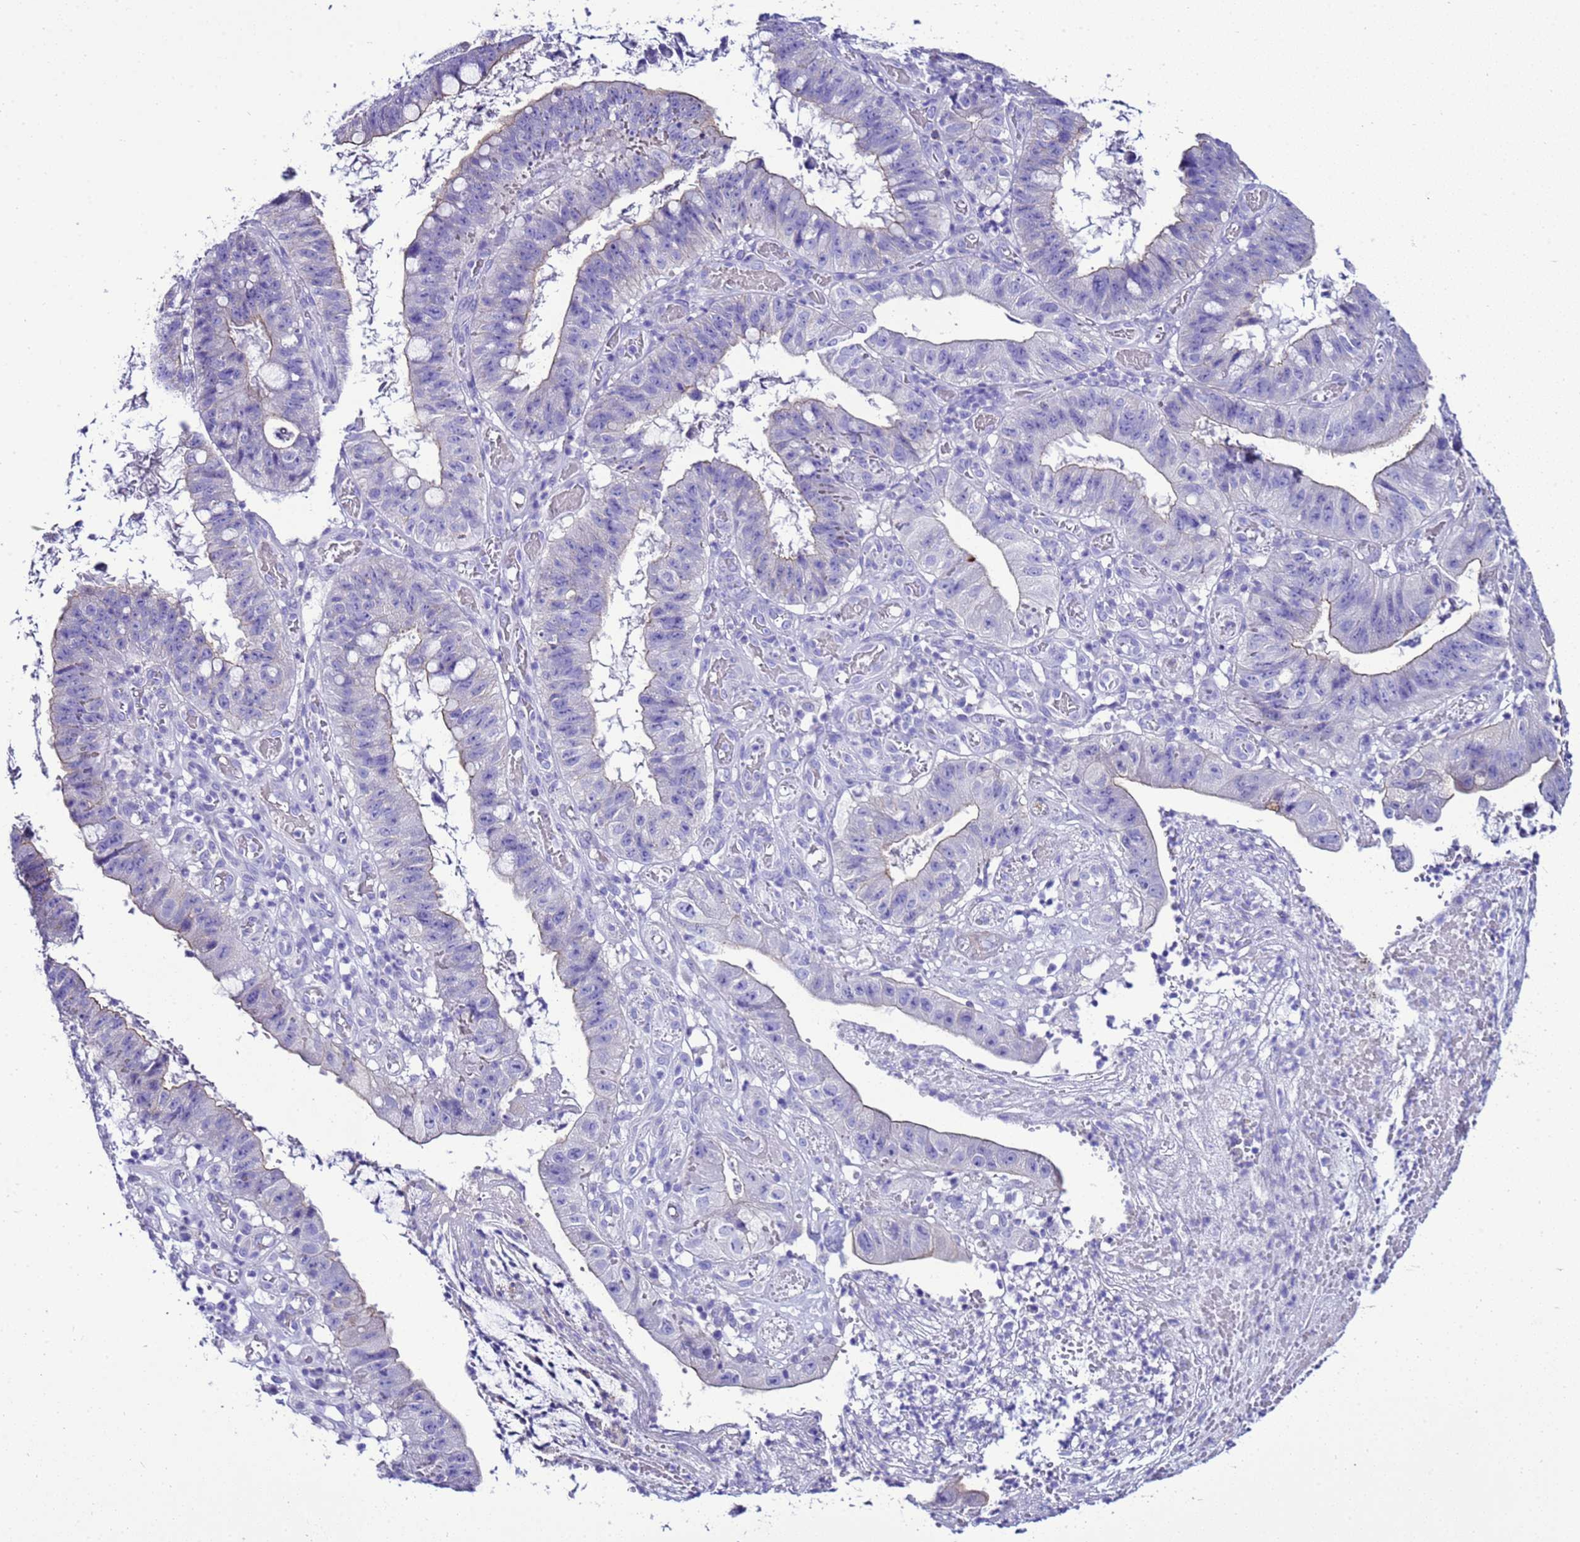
{"staining": {"intensity": "negative", "quantity": "none", "location": "none"}, "tissue": "stomach cancer", "cell_type": "Tumor cells", "image_type": "cancer", "snomed": [{"axis": "morphology", "description": "Adenocarcinoma, NOS"}, {"axis": "topography", "description": "Stomach"}], "caption": "This is an immunohistochemistry (IHC) histopathology image of human stomach cancer (adenocarcinoma). There is no expression in tumor cells.", "gene": "BEST2", "patient": {"sex": "male", "age": 59}}